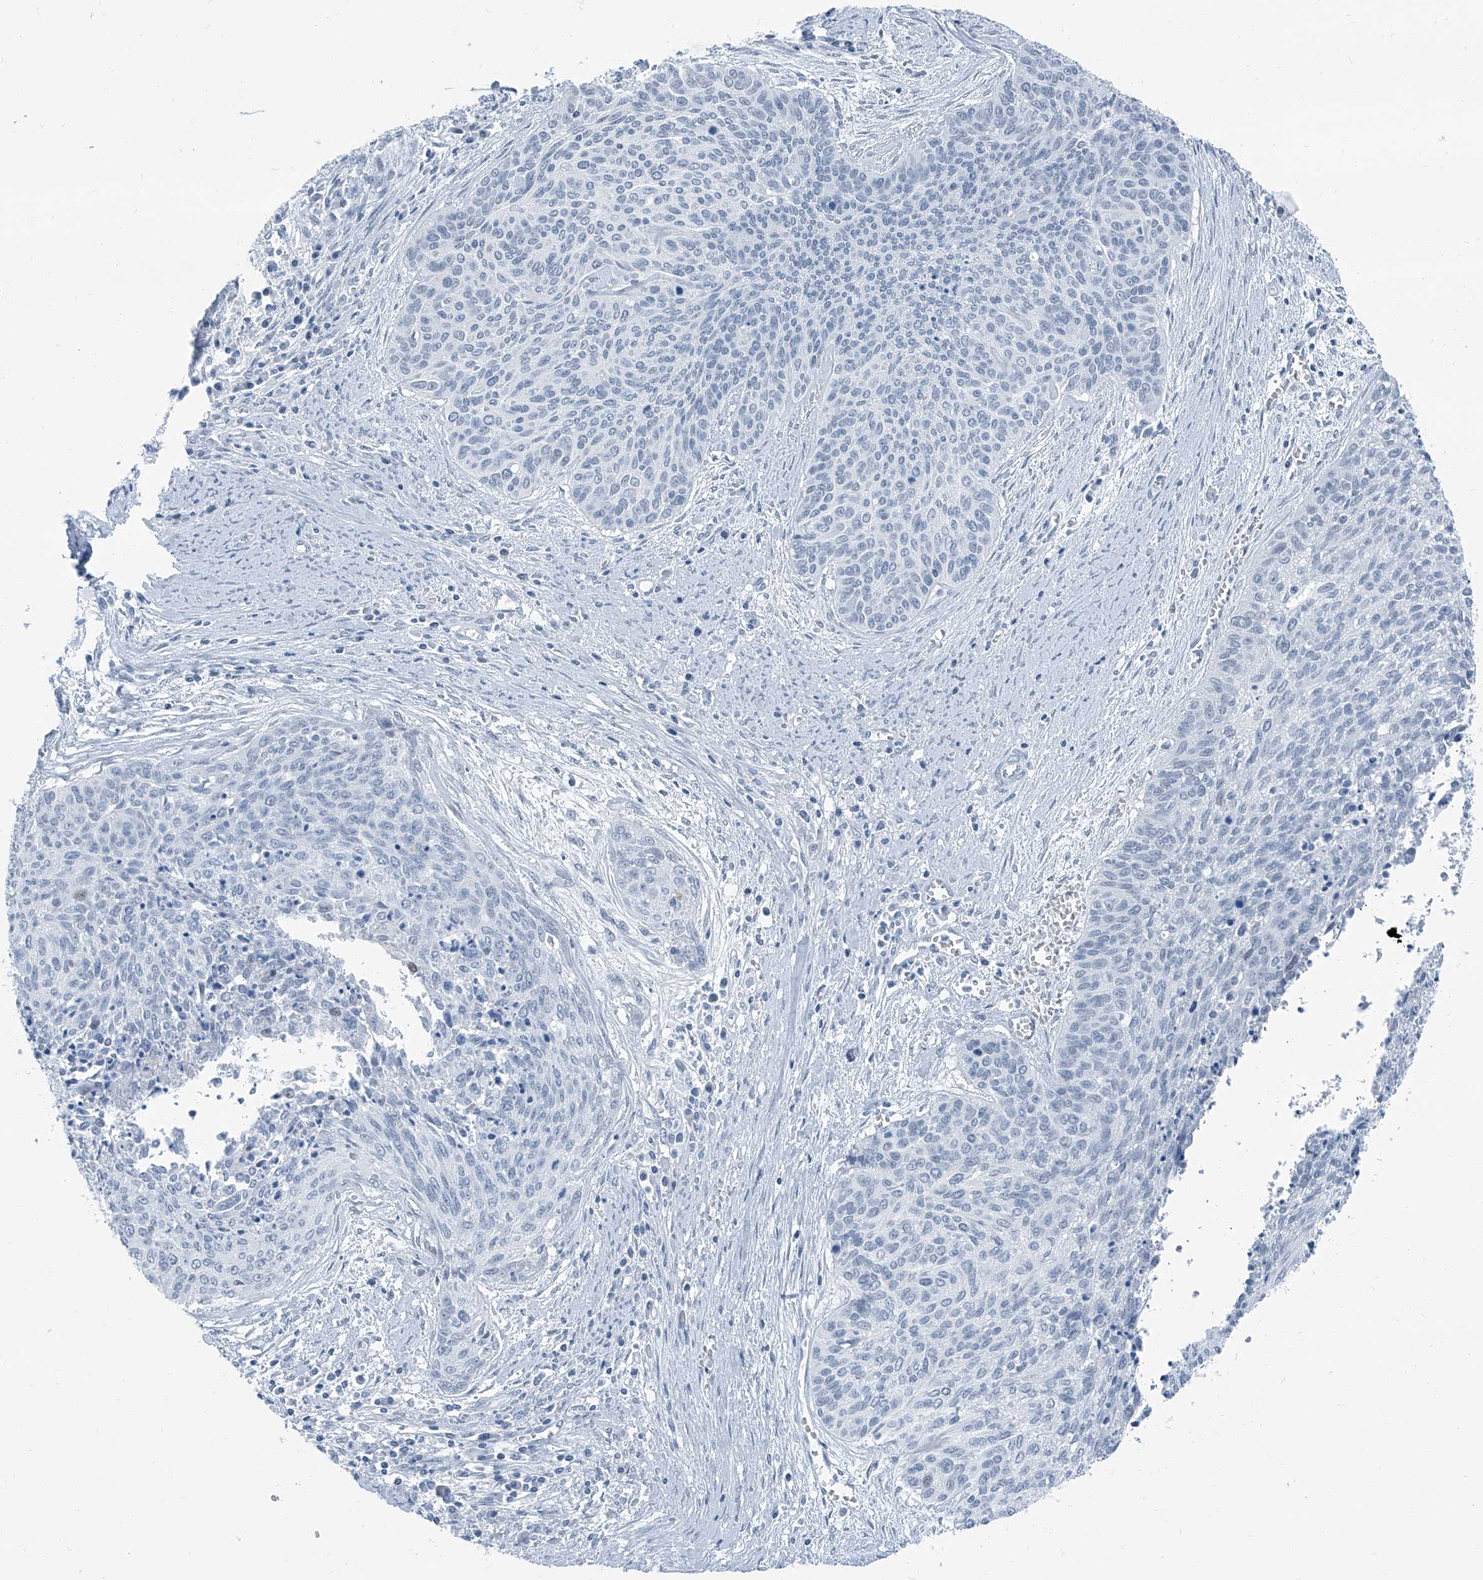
{"staining": {"intensity": "negative", "quantity": "none", "location": "none"}, "tissue": "cervical cancer", "cell_type": "Tumor cells", "image_type": "cancer", "snomed": [{"axis": "morphology", "description": "Squamous cell carcinoma, NOS"}, {"axis": "topography", "description": "Cervix"}], "caption": "The immunohistochemistry (IHC) photomicrograph has no significant positivity in tumor cells of cervical squamous cell carcinoma tissue.", "gene": "RGN", "patient": {"sex": "female", "age": 55}}